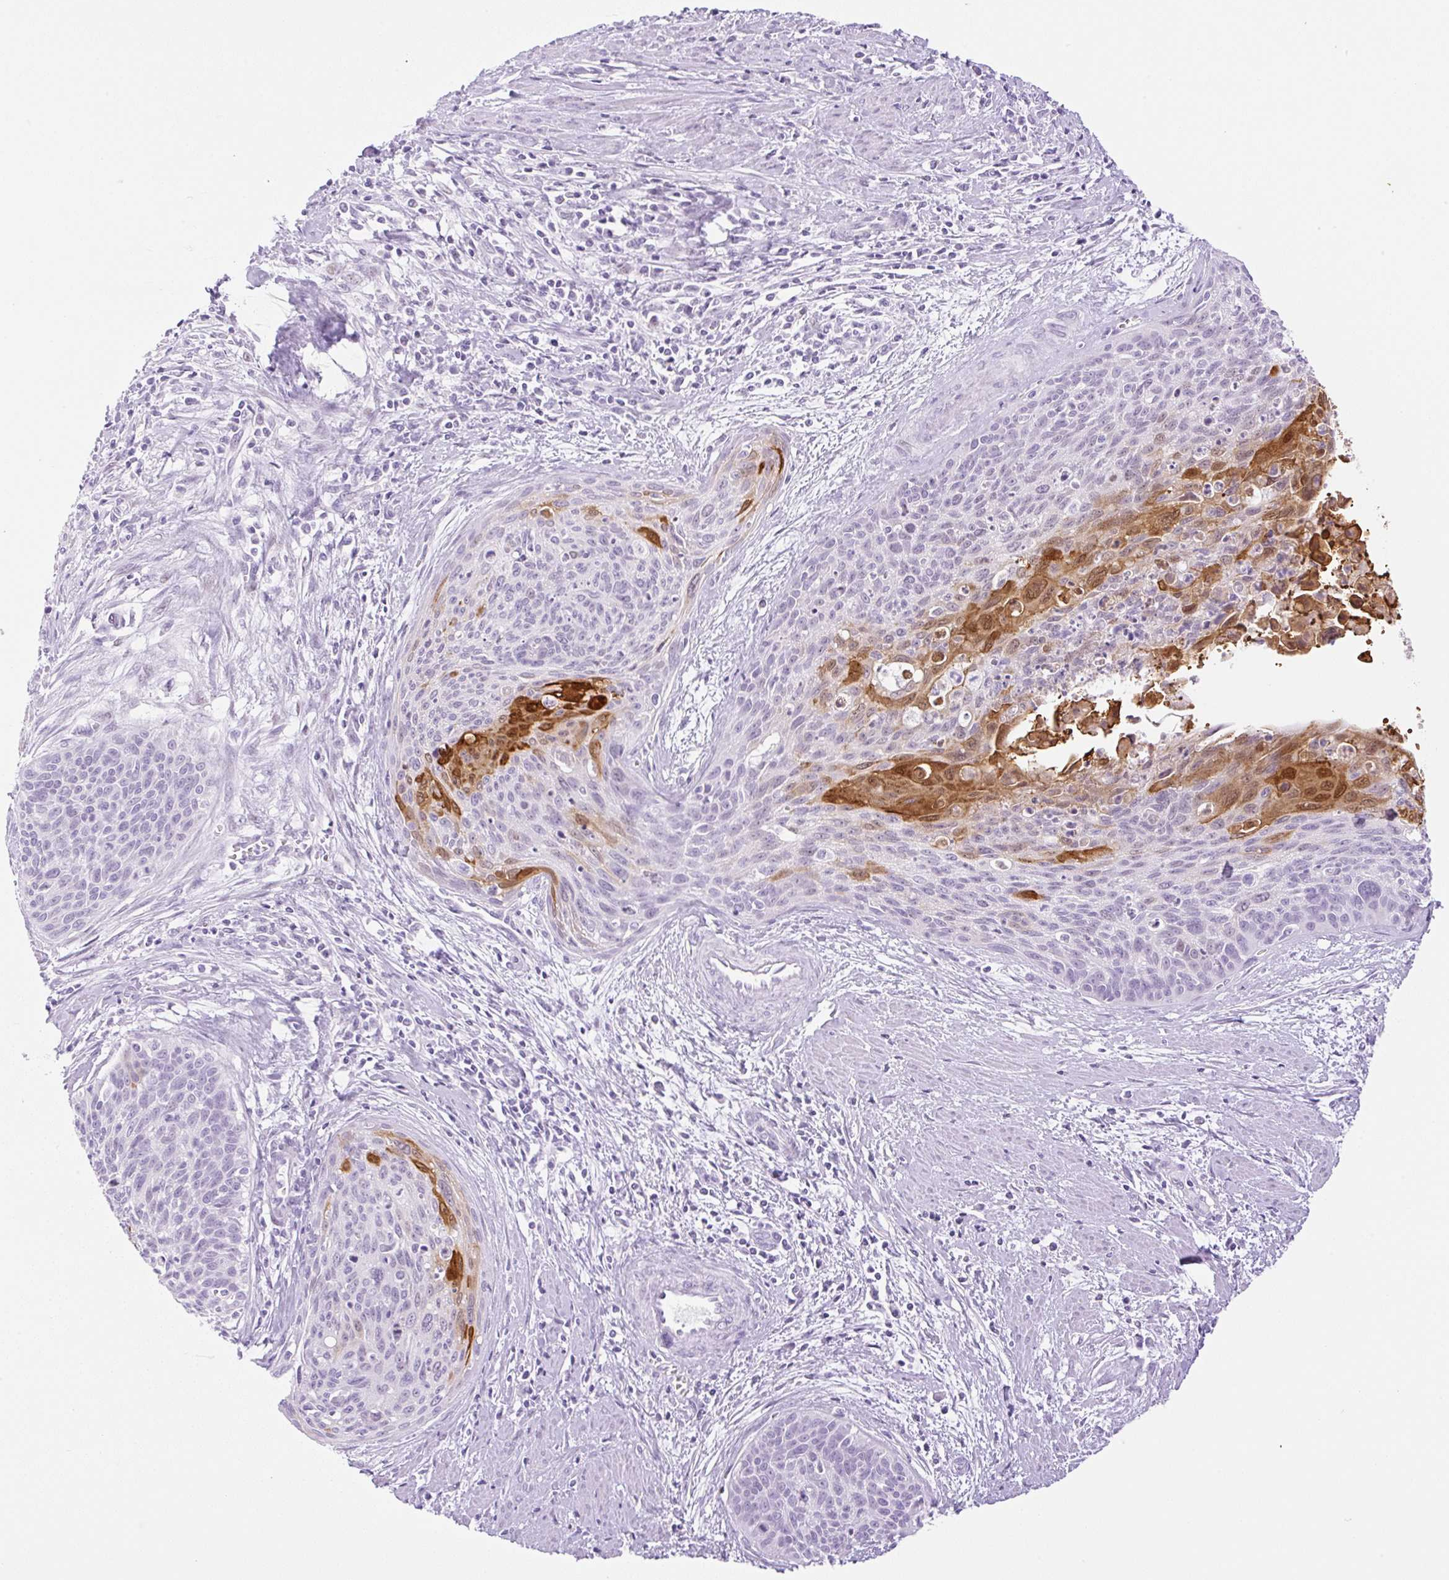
{"staining": {"intensity": "strong", "quantity": "<25%", "location": "cytoplasmic/membranous,nuclear"}, "tissue": "cervical cancer", "cell_type": "Tumor cells", "image_type": "cancer", "snomed": [{"axis": "morphology", "description": "Squamous cell carcinoma, NOS"}, {"axis": "topography", "description": "Cervix"}], "caption": "Brown immunohistochemical staining in human cervical cancer (squamous cell carcinoma) displays strong cytoplasmic/membranous and nuclear staining in approximately <25% of tumor cells.", "gene": "SPRR4", "patient": {"sex": "female", "age": 55}}